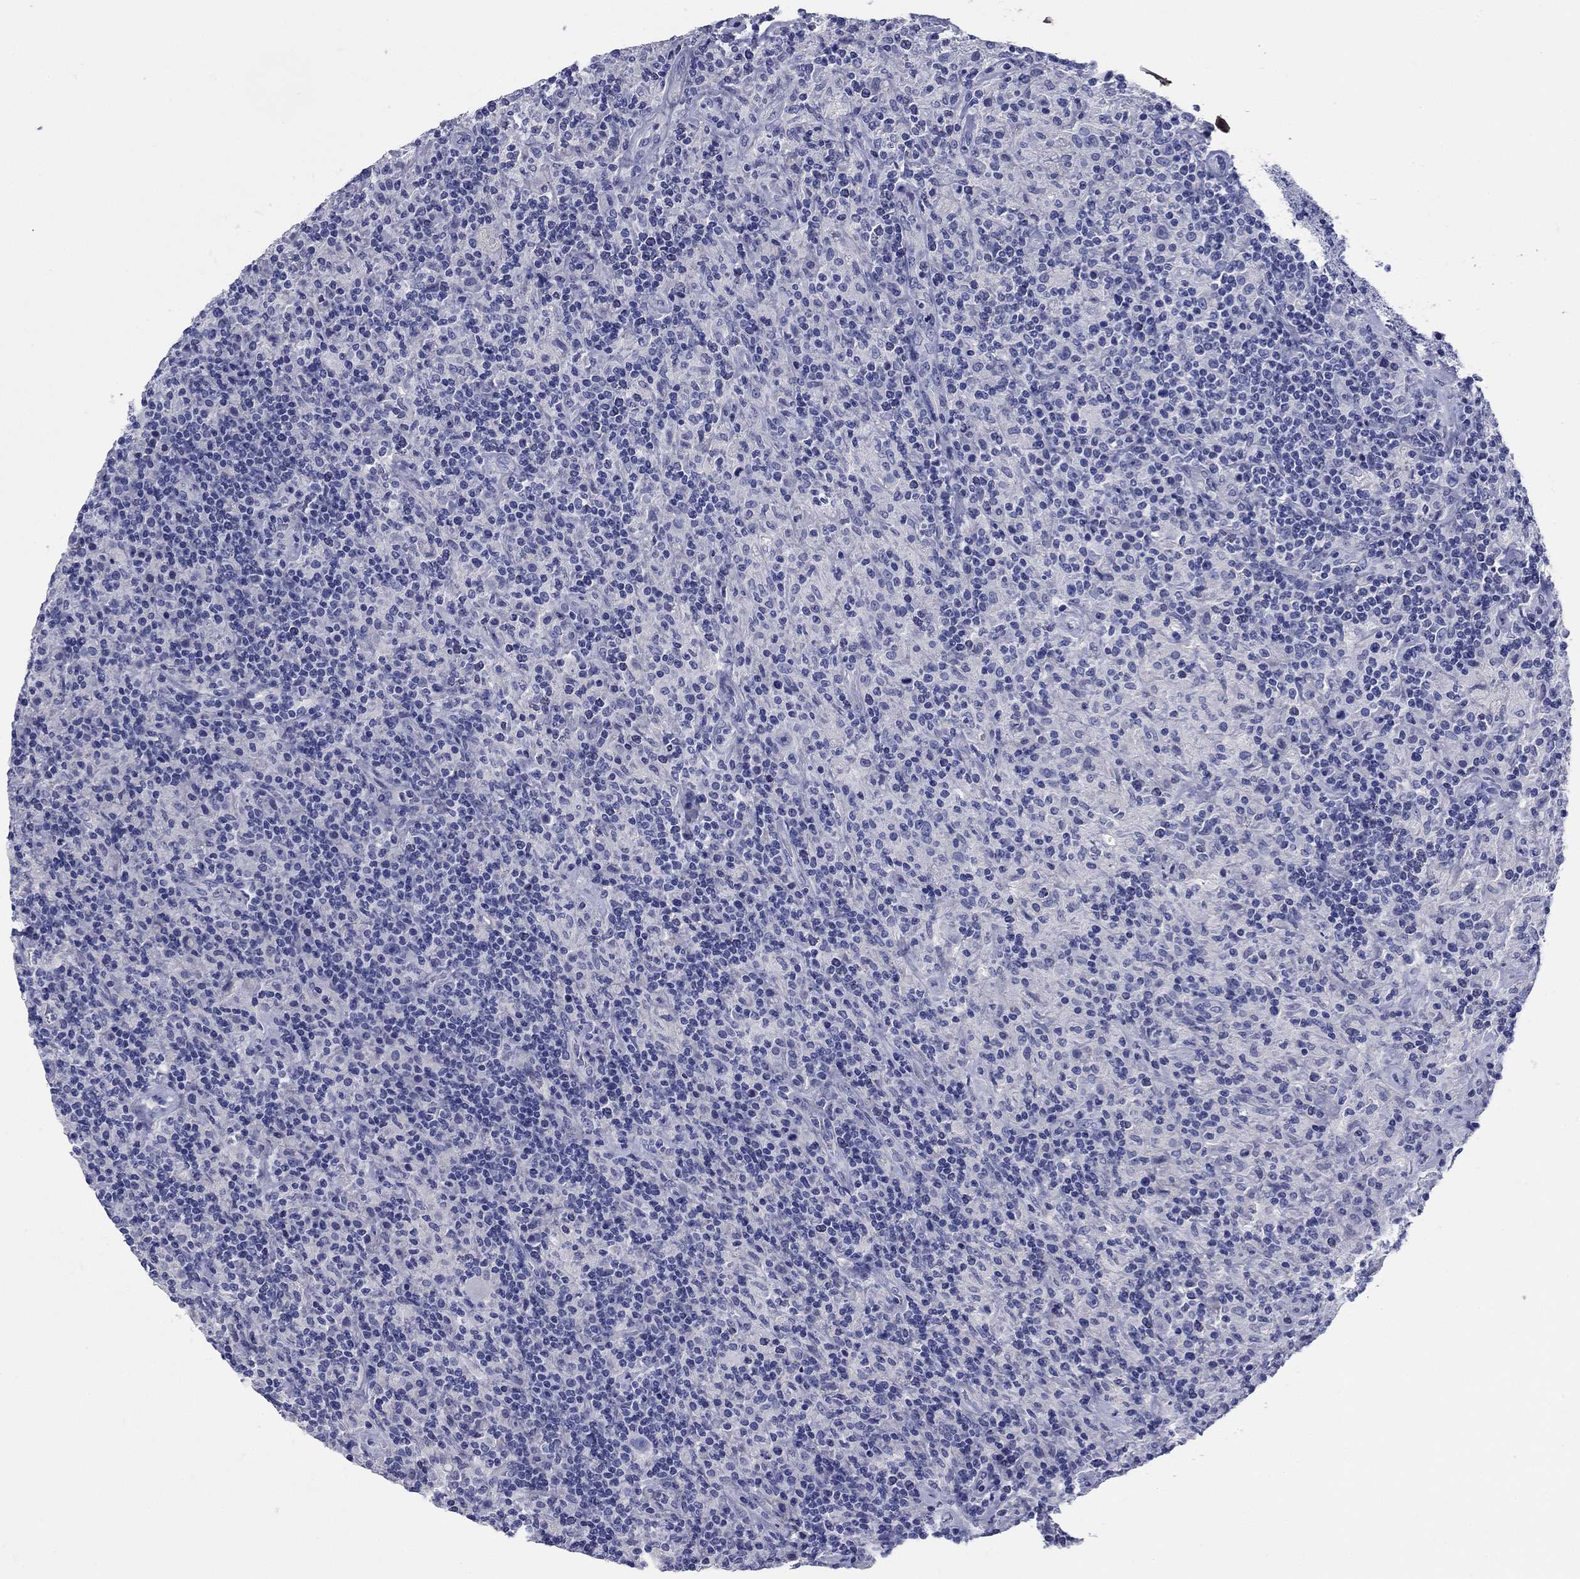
{"staining": {"intensity": "negative", "quantity": "none", "location": "none"}, "tissue": "lymphoma", "cell_type": "Tumor cells", "image_type": "cancer", "snomed": [{"axis": "morphology", "description": "Hodgkin's disease, NOS"}, {"axis": "topography", "description": "Lymph node"}], "caption": "This is a photomicrograph of immunohistochemistry (IHC) staining of Hodgkin's disease, which shows no expression in tumor cells.", "gene": "PRKCG", "patient": {"sex": "male", "age": 70}}